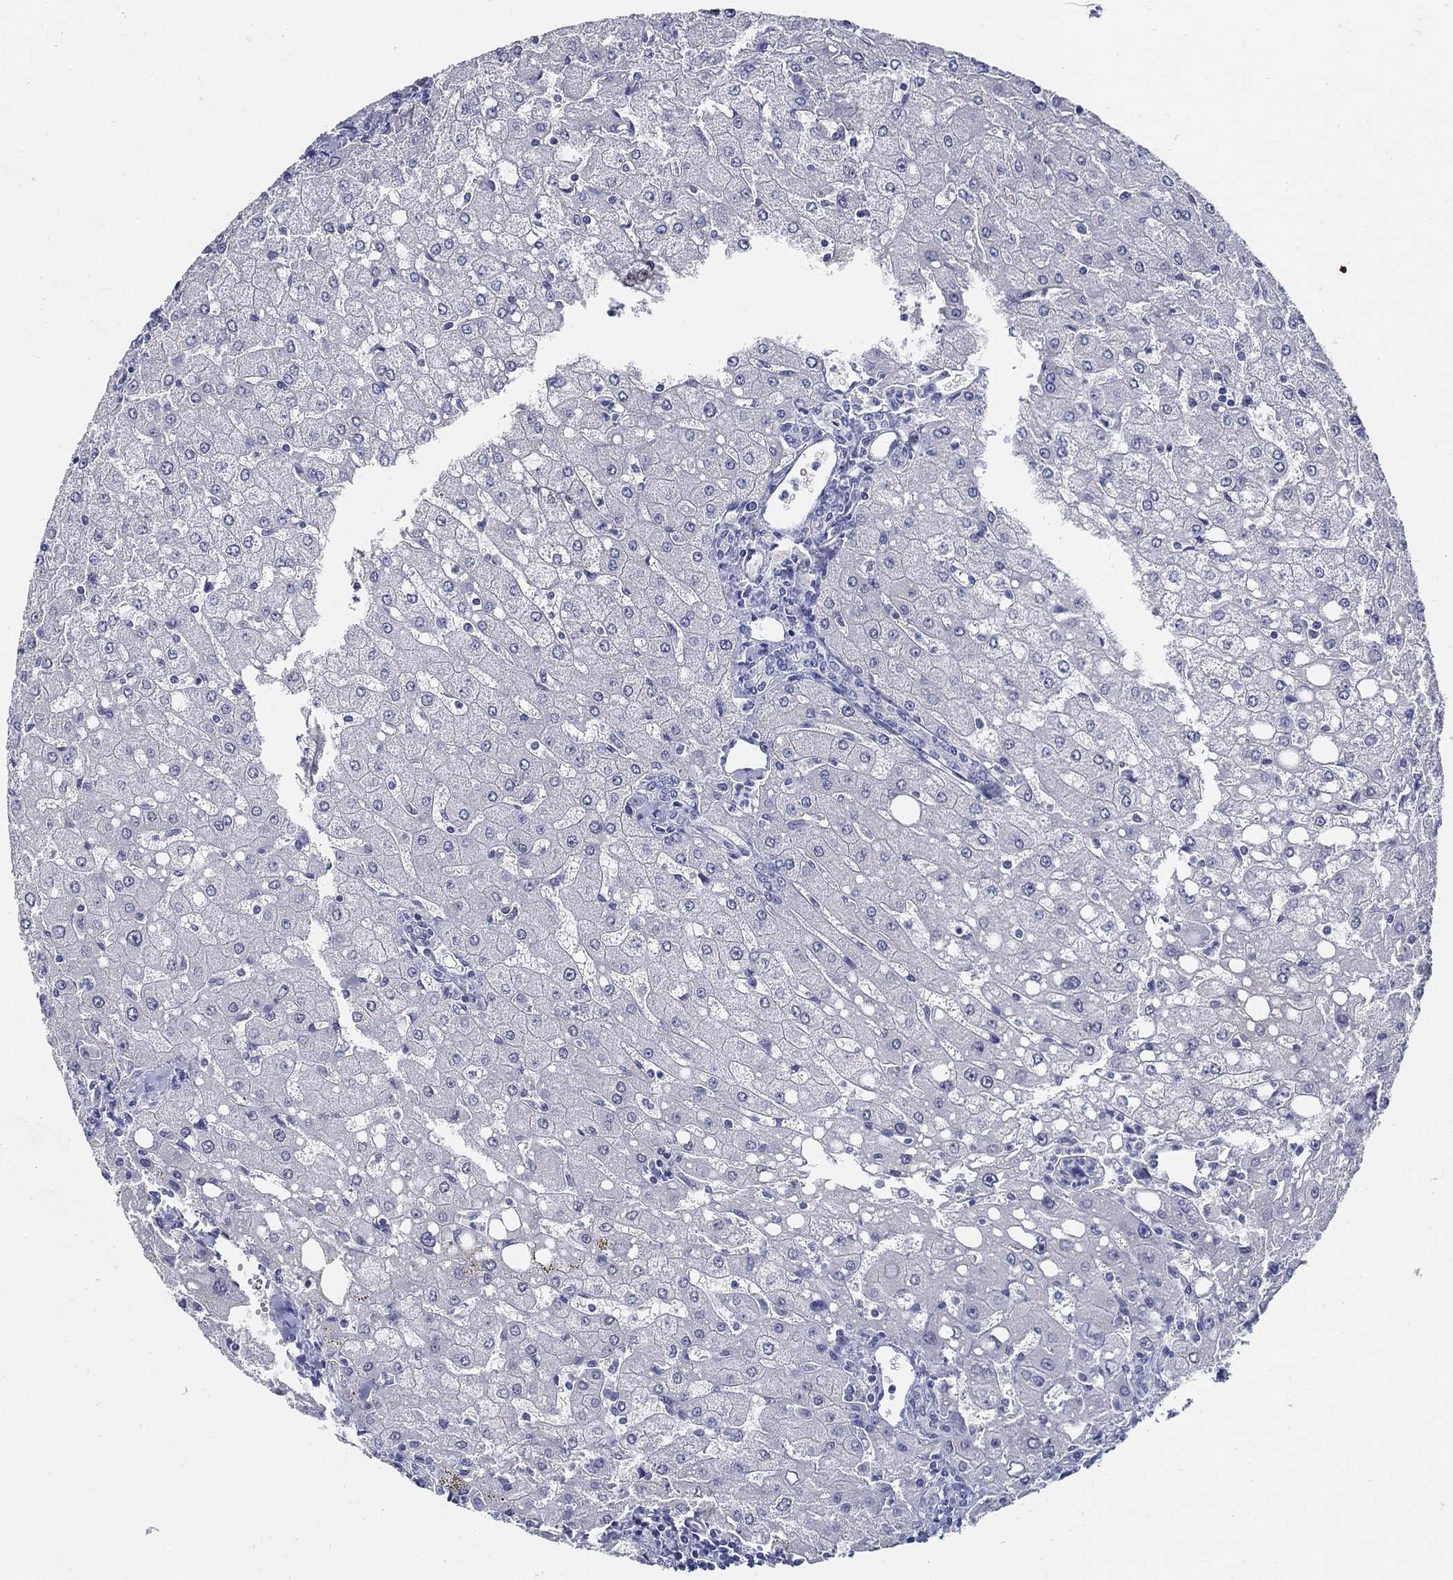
{"staining": {"intensity": "negative", "quantity": "none", "location": "none"}, "tissue": "liver", "cell_type": "Cholangiocytes", "image_type": "normal", "snomed": [{"axis": "morphology", "description": "Normal tissue, NOS"}, {"axis": "topography", "description": "Liver"}], "caption": "This is an immunohistochemistry histopathology image of unremarkable human liver. There is no expression in cholangiocytes.", "gene": "USP29", "patient": {"sex": "female", "age": 53}}